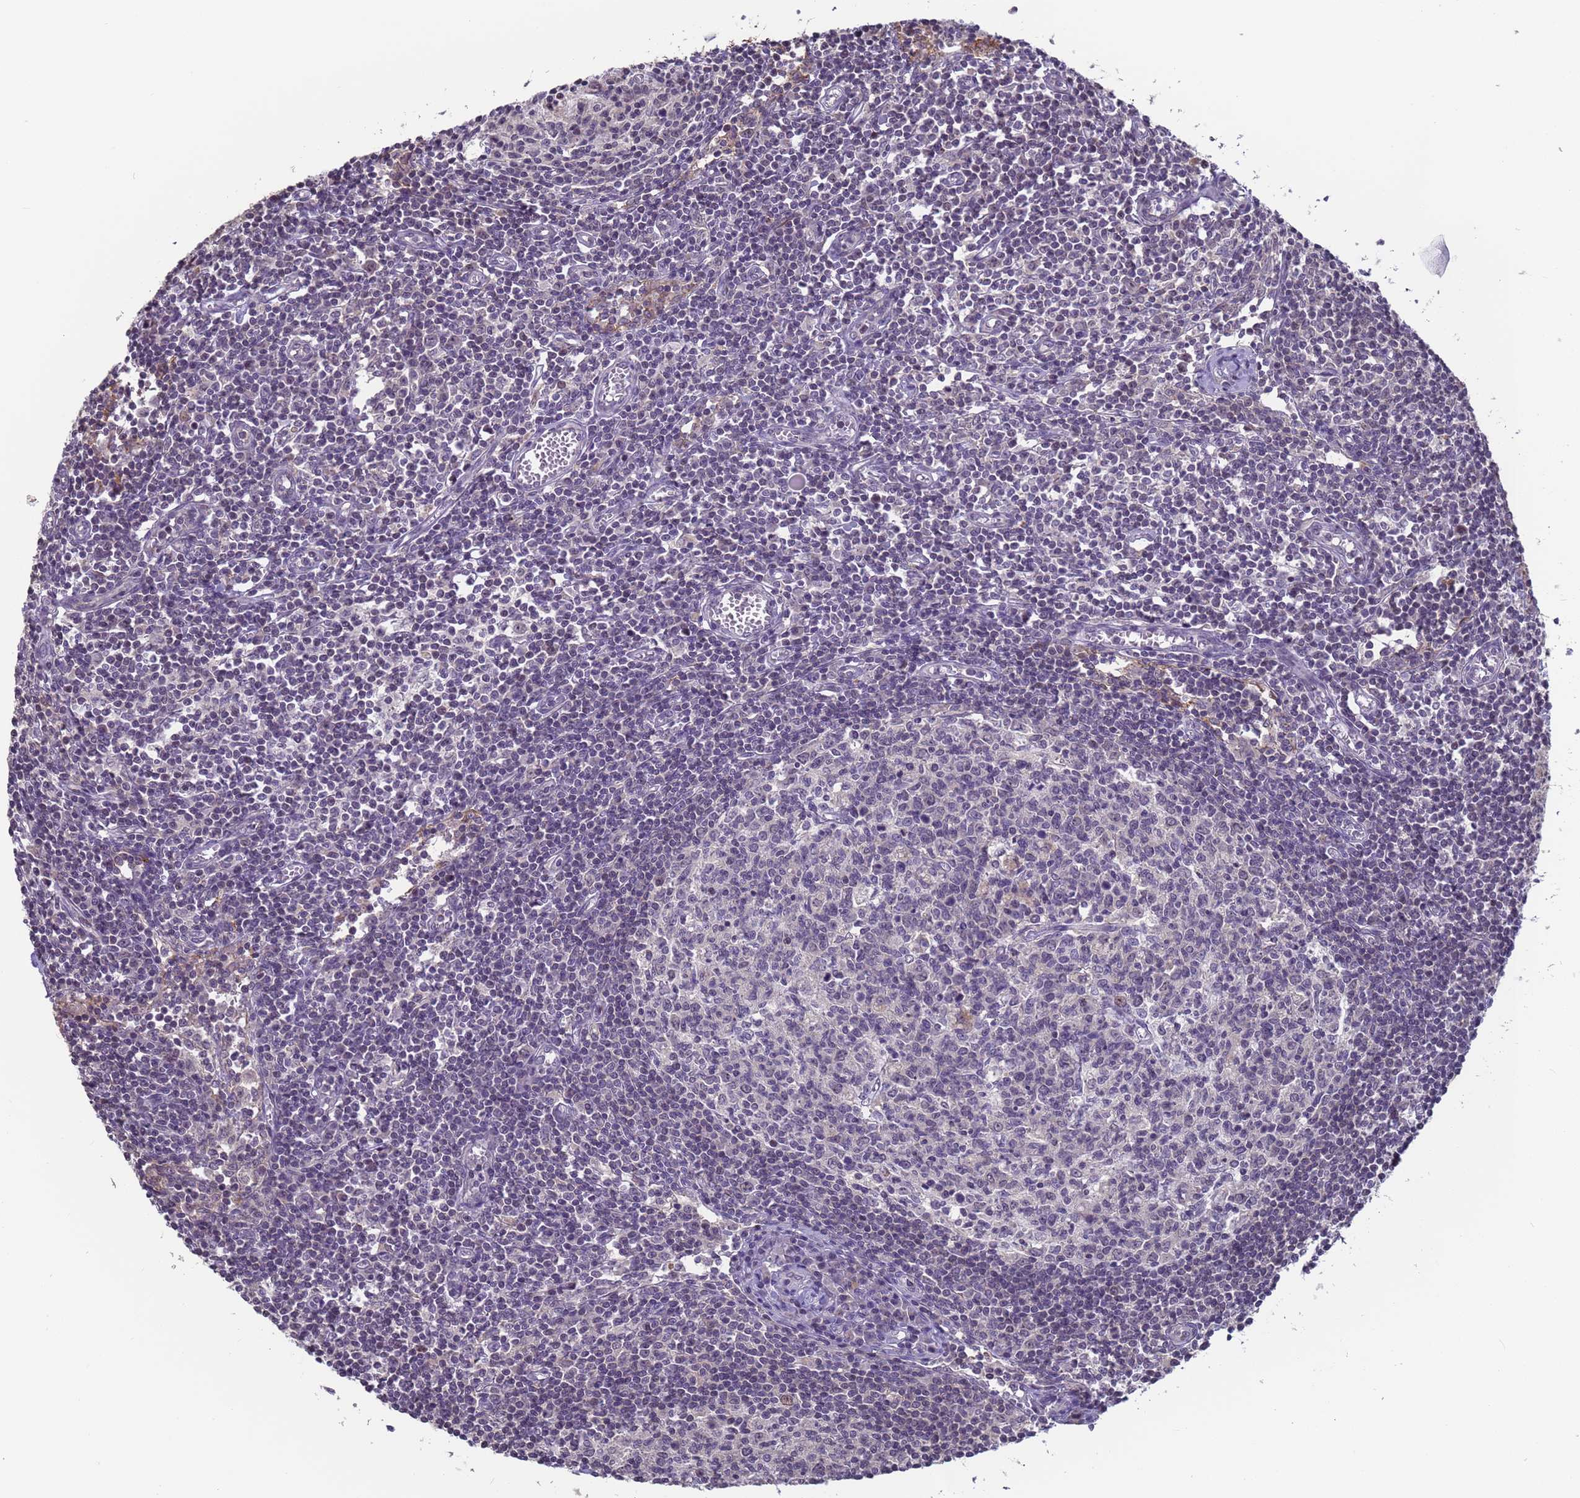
{"staining": {"intensity": "negative", "quantity": "none", "location": "none"}, "tissue": "lymph node", "cell_type": "Germinal center cells", "image_type": "normal", "snomed": [{"axis": "morphology", "description": "Normal tissue, NOS"}, {"axis": "topography", "description": "Lymph node"}], "caption": "DAB (3,3'-diaminobenzidine) immunohistochemical staining of benign lymph node displays no significant positivity in germinal center cells.", "gene": "VWA3A", "patient": {"sex": "female", "age": 55}}